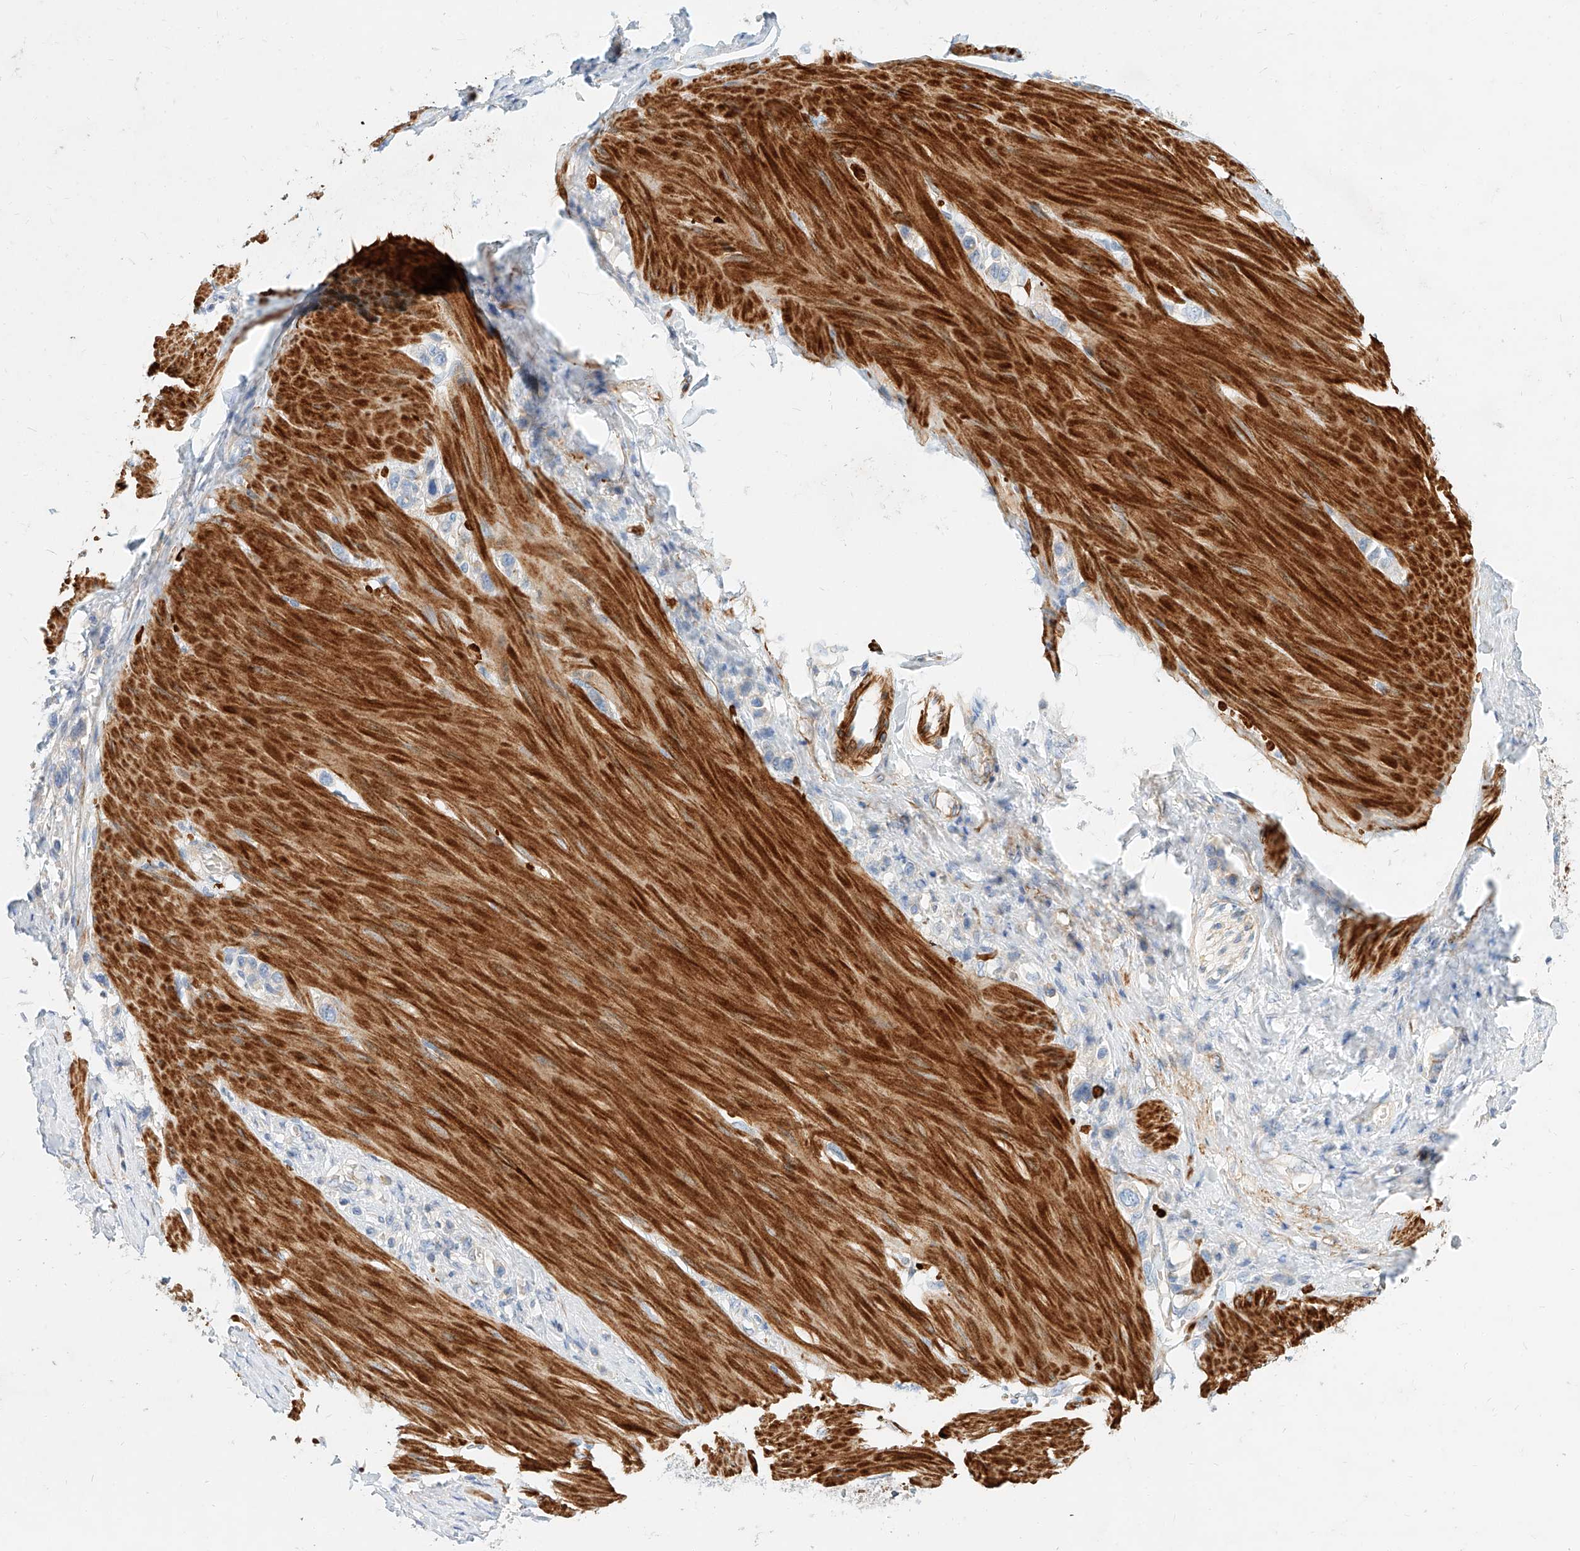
{"staining": {"intensity": "negative", "quantity": "none", "location": "none"}, "tissue": "stomach cancer", "cell_type": "Tumor cells", "image_type": "cancer", "snomed": [{"axis": "morphology", "description": "Adenocarcinoma, NOS"}, {"axis": "topography", "description": "Stomach"}], "caption": "The histopathology image exhibits no staining of tumor cells in adenocarcinoma (stomach).", "gene": "KCNH5", "patient": {"sex": "female", "age": 65}}